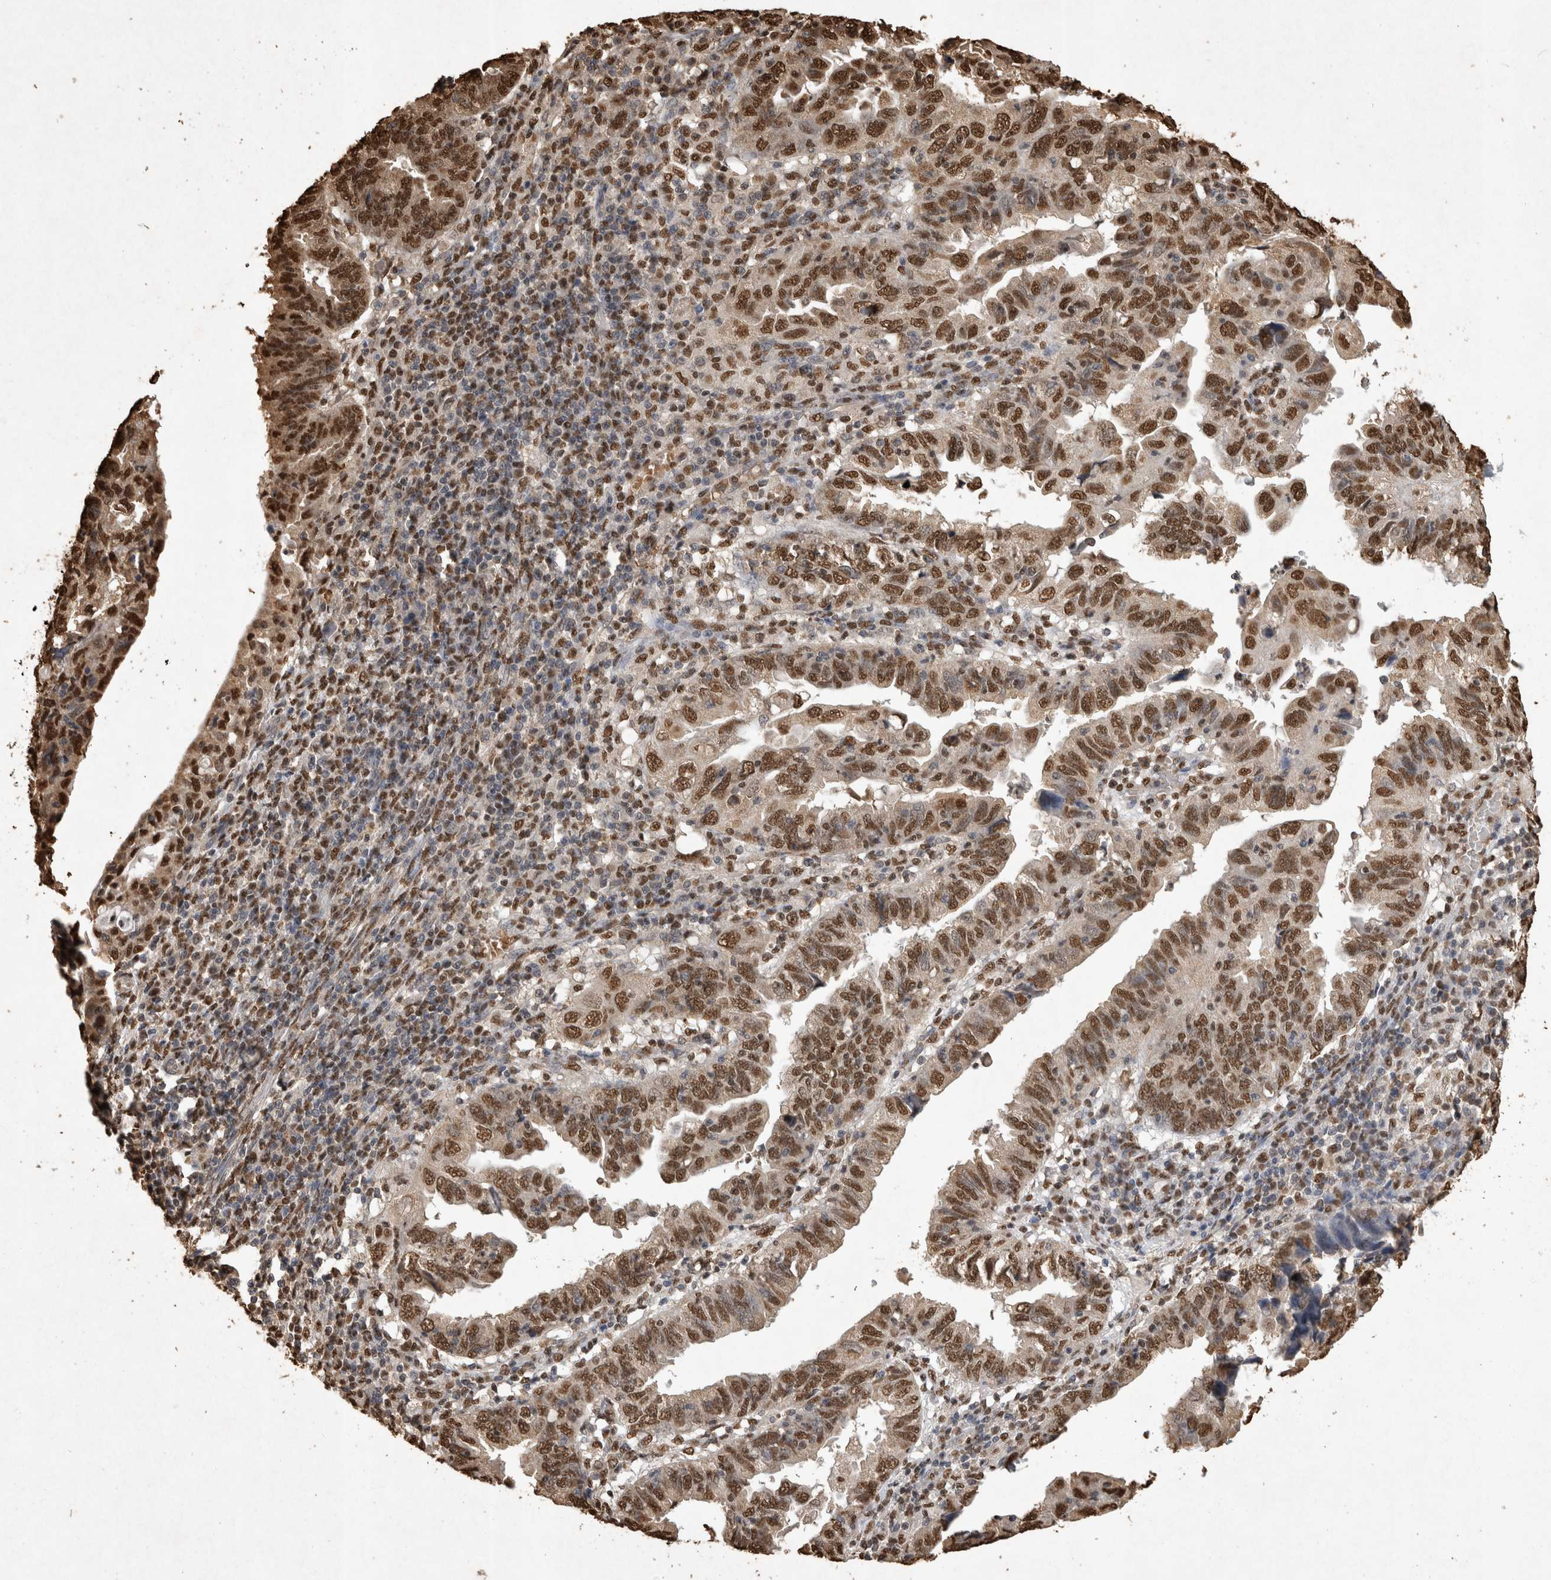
{"staining": {"intensity": "strong", "quantity": ">75%", "location": "nuclear"}, "tissue": "endometrial cancer", "cell_type": "Tumor cells", "image_type": "cancer", "snomed": [{"axis": "morphology", "description": "Adenocarcinoma, NOS"}, {"axis": "topography", "description": "Uterus"}], "caption": "Immunohistochemical staining of endometrial cancer (adenocarcinoma) reveals strong nuclear protein expression in approximately >75% of tumor cells.", "gene": "OAS2", "patient": {"sex": "female", "age": 77}}